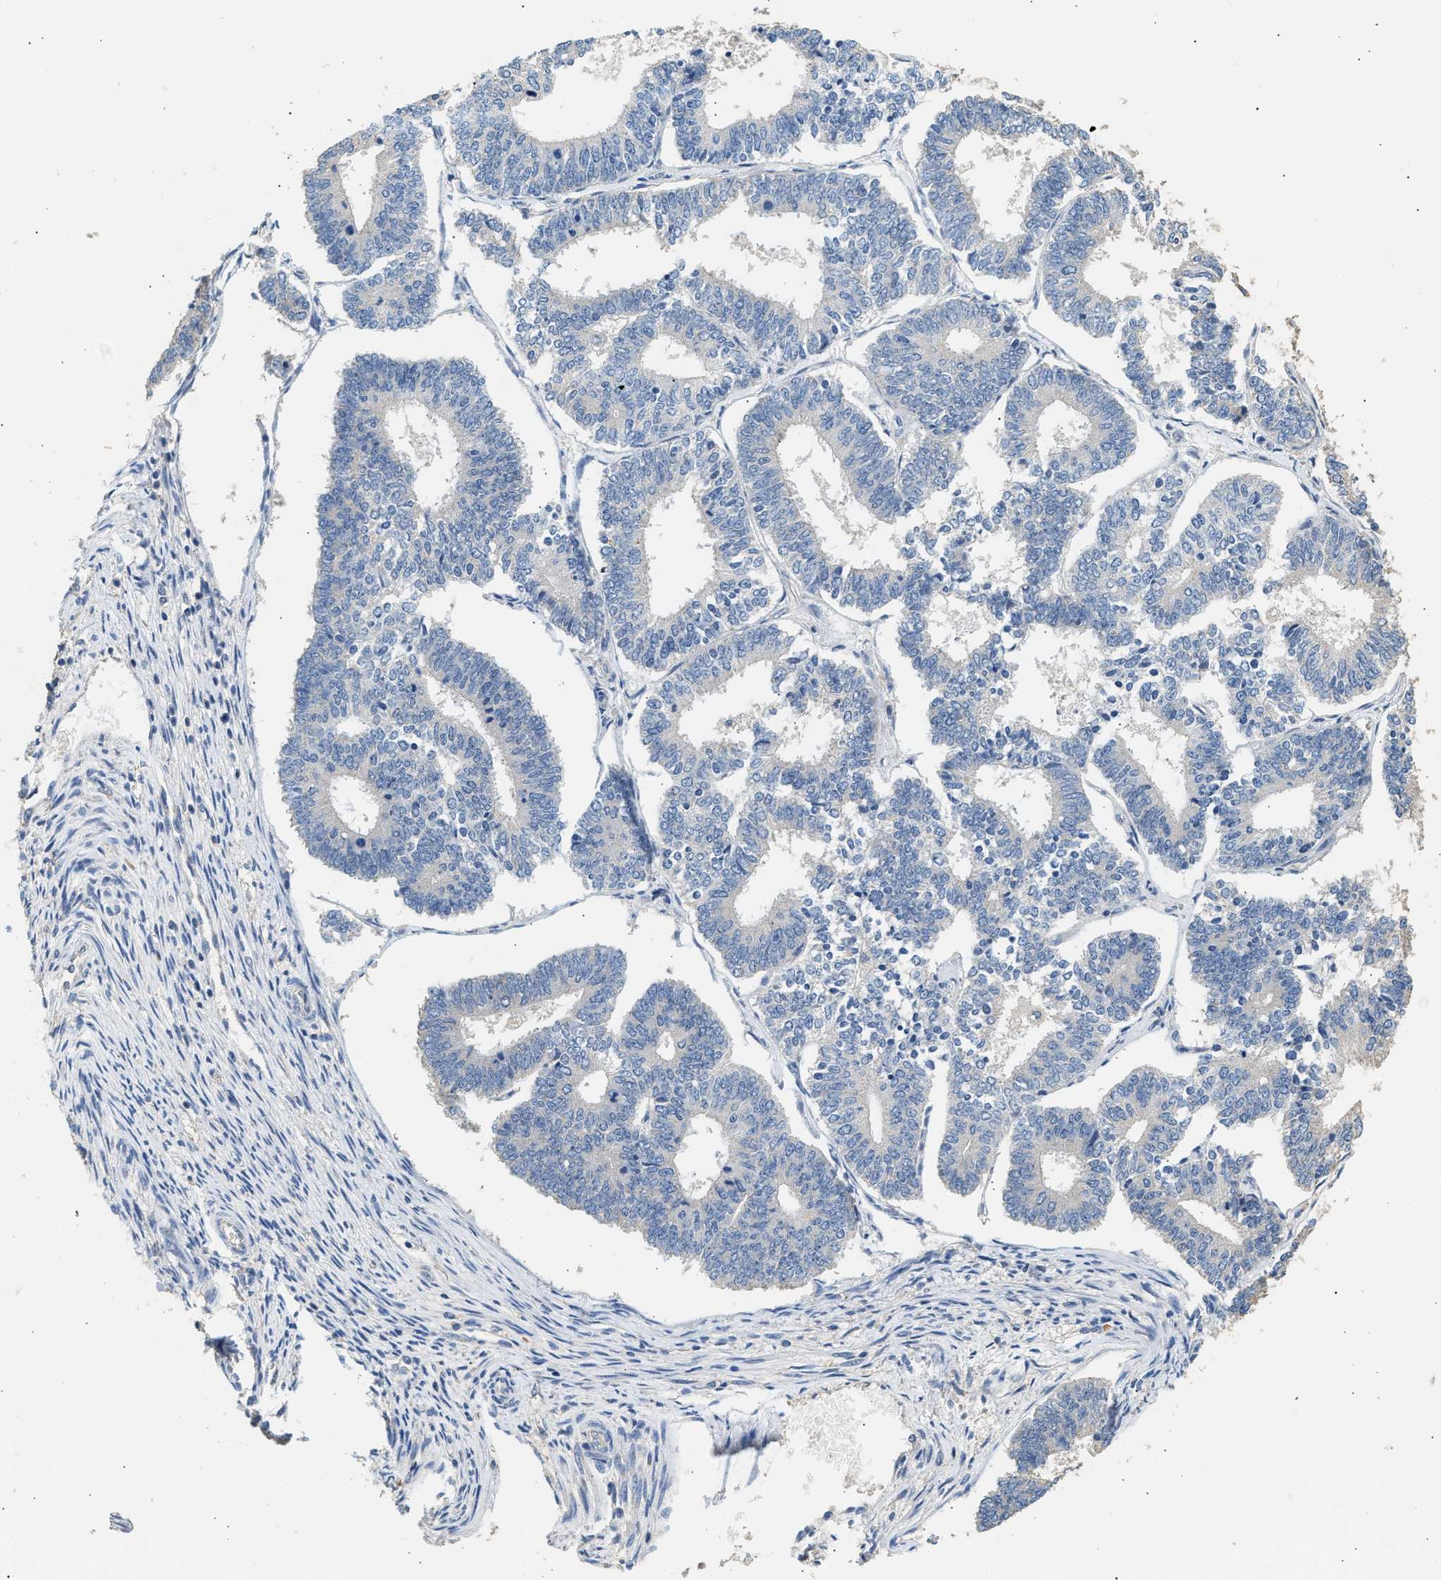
{"staining": {"intensity": "negative", "quantity": "none", "location": "none"}, "tissue": "endometrial cancer", "cell_type": "Tumor cells", "image_type": "cancer", "snomed": [{"axis": "morphology", "description": "Adenocarcinoma, NOS"}, {"axis": "topography", "description": "Endometrium"}], "caption": "An IHC photomicrograph of endometrial cancer is shown. There is no staining in tumor cells of endometrial cancer.", "gene": "WDR31", "patient": {"sex": "female", "age": 70}}